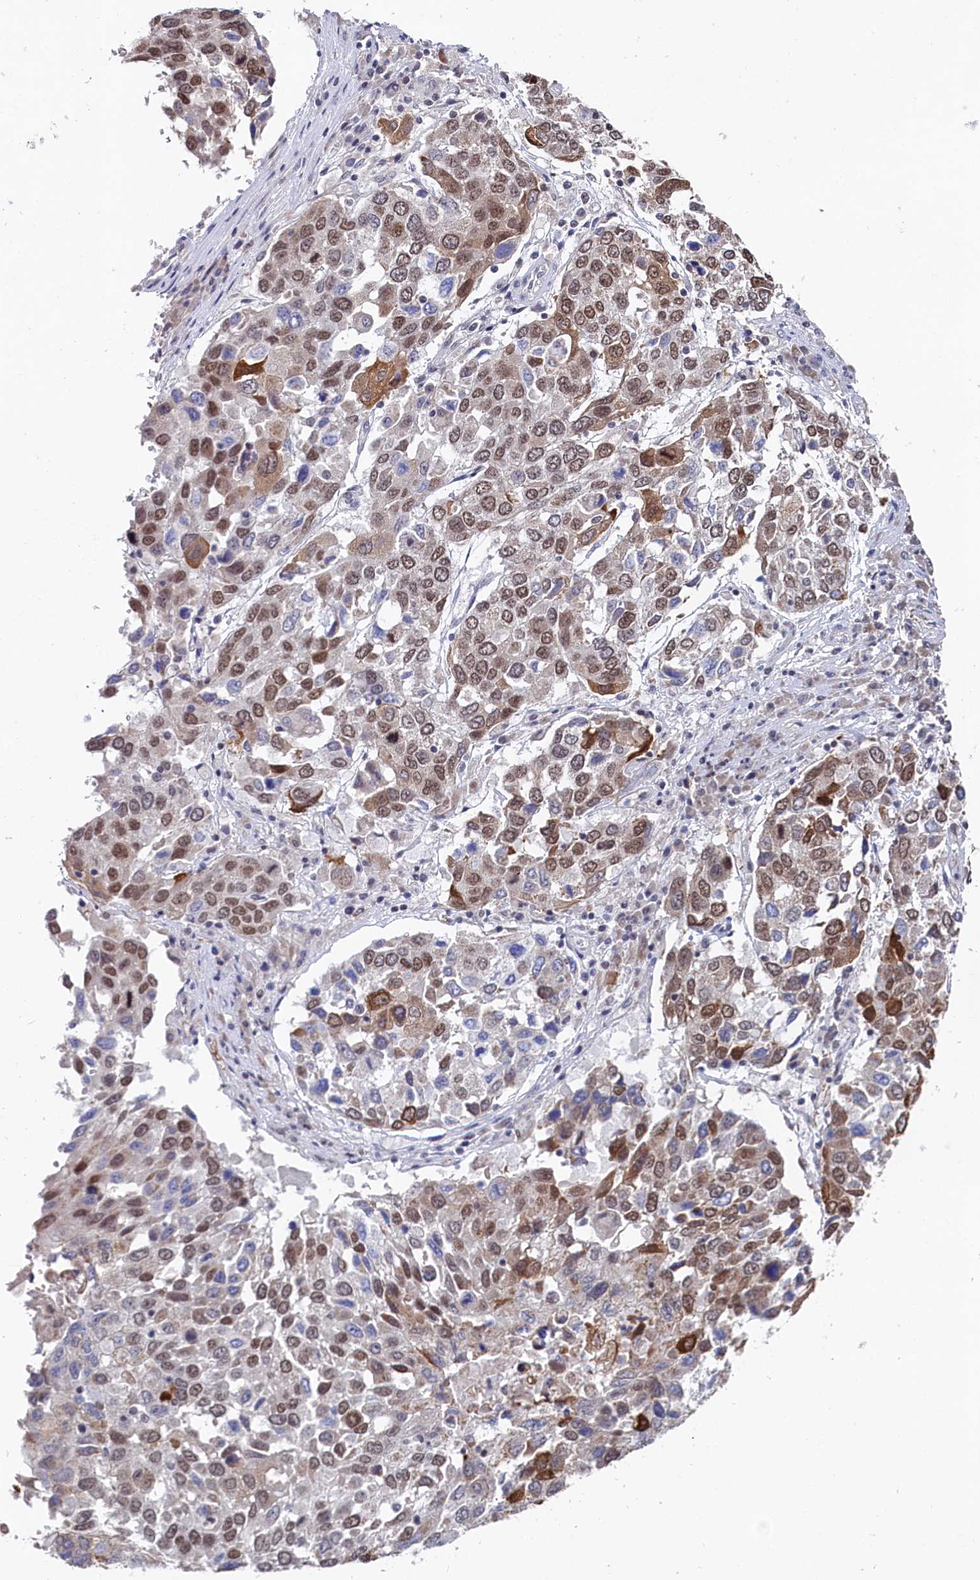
{"staining": {"intensity": "moderate", "quantity": ">75%", "location": "cytoplasmic/membranous,nuclear"}, "tissue": "lung cancer", "cell_type": "Tumor cells", "image_type": "cancer", "snomed": [{"axis": "morphology", "description": "Squamous cell carcinoma, NOS"}, {"axis": "topography", "description": "Lung"}], "caption": "Protein staining by immunohistochemistry displays moderate cytoplasmic/membranous and nuclear staining in approximately >75% of tumor cells in lung cancer (squamous cell carcinoma). (Brightfield microscopy of DAB IHC at high magnification).", "gene": "TIGD4", "patient": {"sex": "male", "age": 65}}